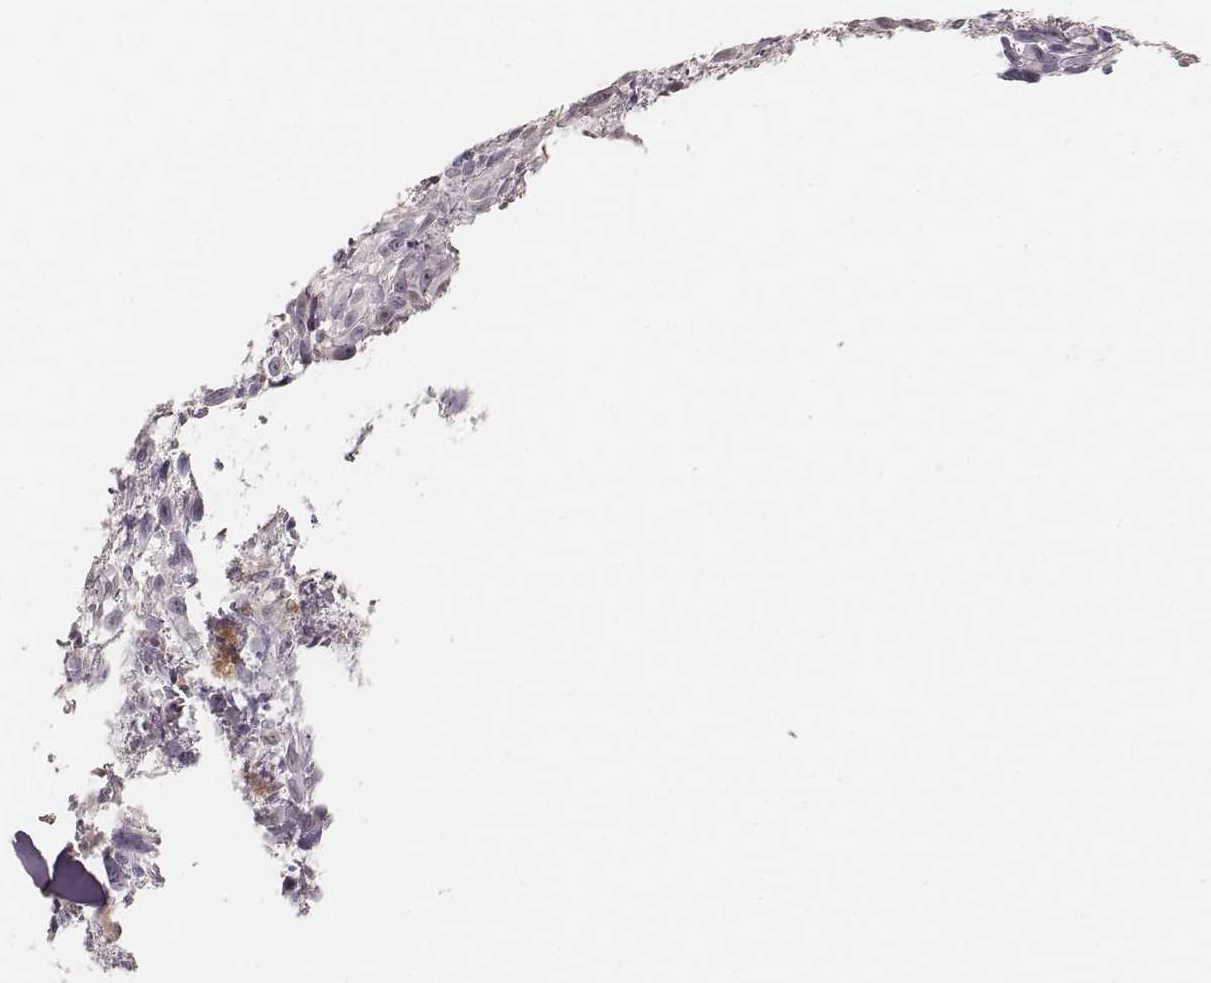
{"staining": {"intensity": "negative", "quantity": "none", "location": "none"}, "tissue": "melanoma", "cell_type": "Tumor cells", "image_type": "cancer", "snomed": [{"axis": "morphology", "description": "Malignant melanoma, NOS"}, {"axis": "topography", "description": "Skin"}], "caption": "Human malignant melanoma stained for a protein using immunohistochemistry reveals no expression in tumor cells.", "gene": "LY6K", "patient": {"sex": "male", "age": 83}}